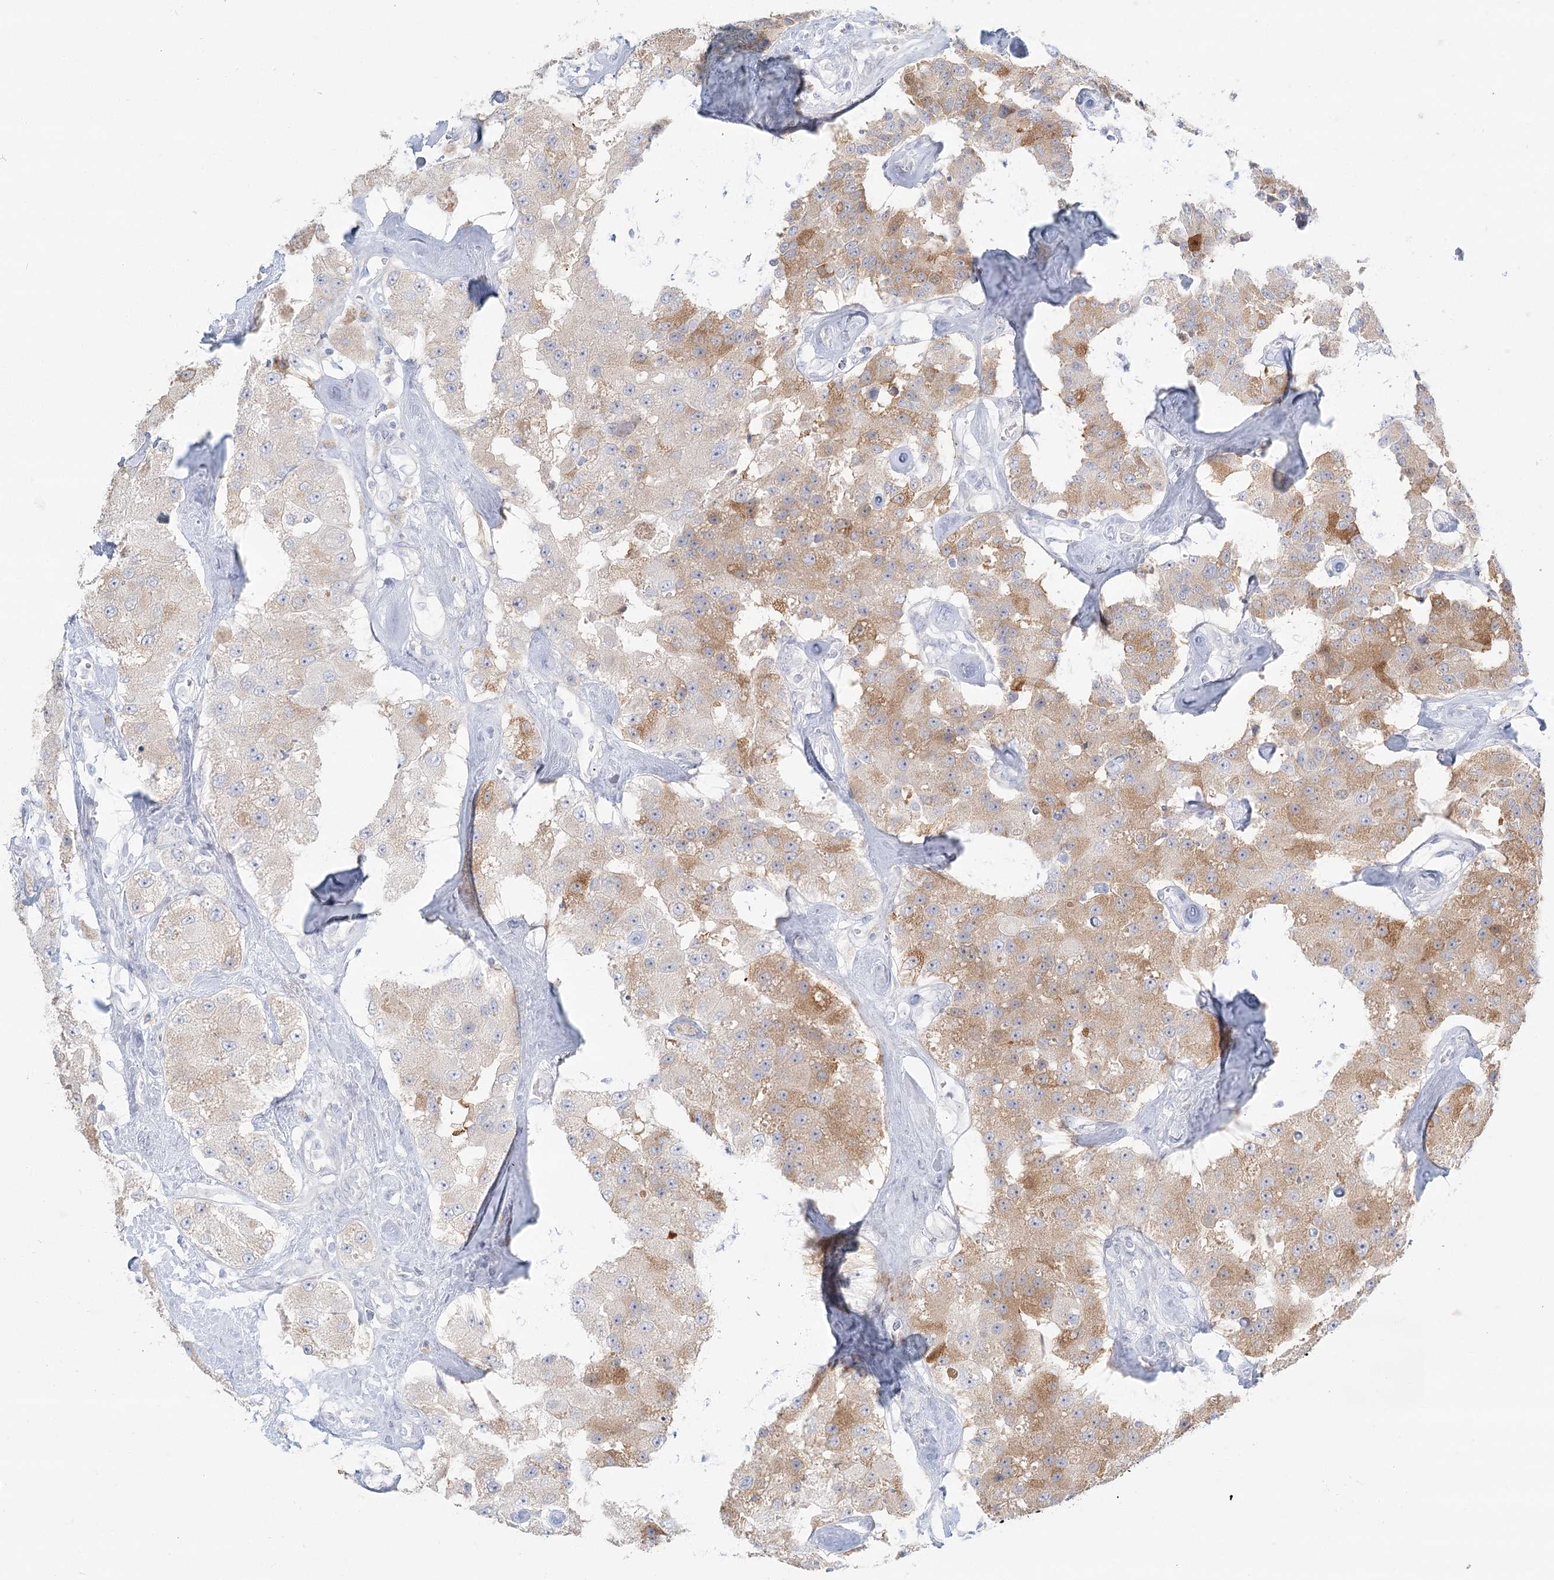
{"staining": {"intensity": "moderate", "quantity": "25%-75%", "location": "cytoplasmic/membranous"}, "tissue": "carcinoid", "cell_type": "Tumor cells", "image_type": "cancer", "snomed": [{"axis": "morphology", "description": "Carcinoid, malignant, NOS"}, {"axis": "topography", "description": "Pancreas"}], "caption": "Carcinoid (malignant) stained with immunohistochemistry (IHC) reveals moderate cytoplasmic/membranous staining in about 25%-75% of tumor cells. The staining was performed using DAB, with brown indicating positive protein expression. Nuclei are stained blue with hematoxylin.", "gene": "DMGDH", "patient": {"sex": "male", "age": 41}}